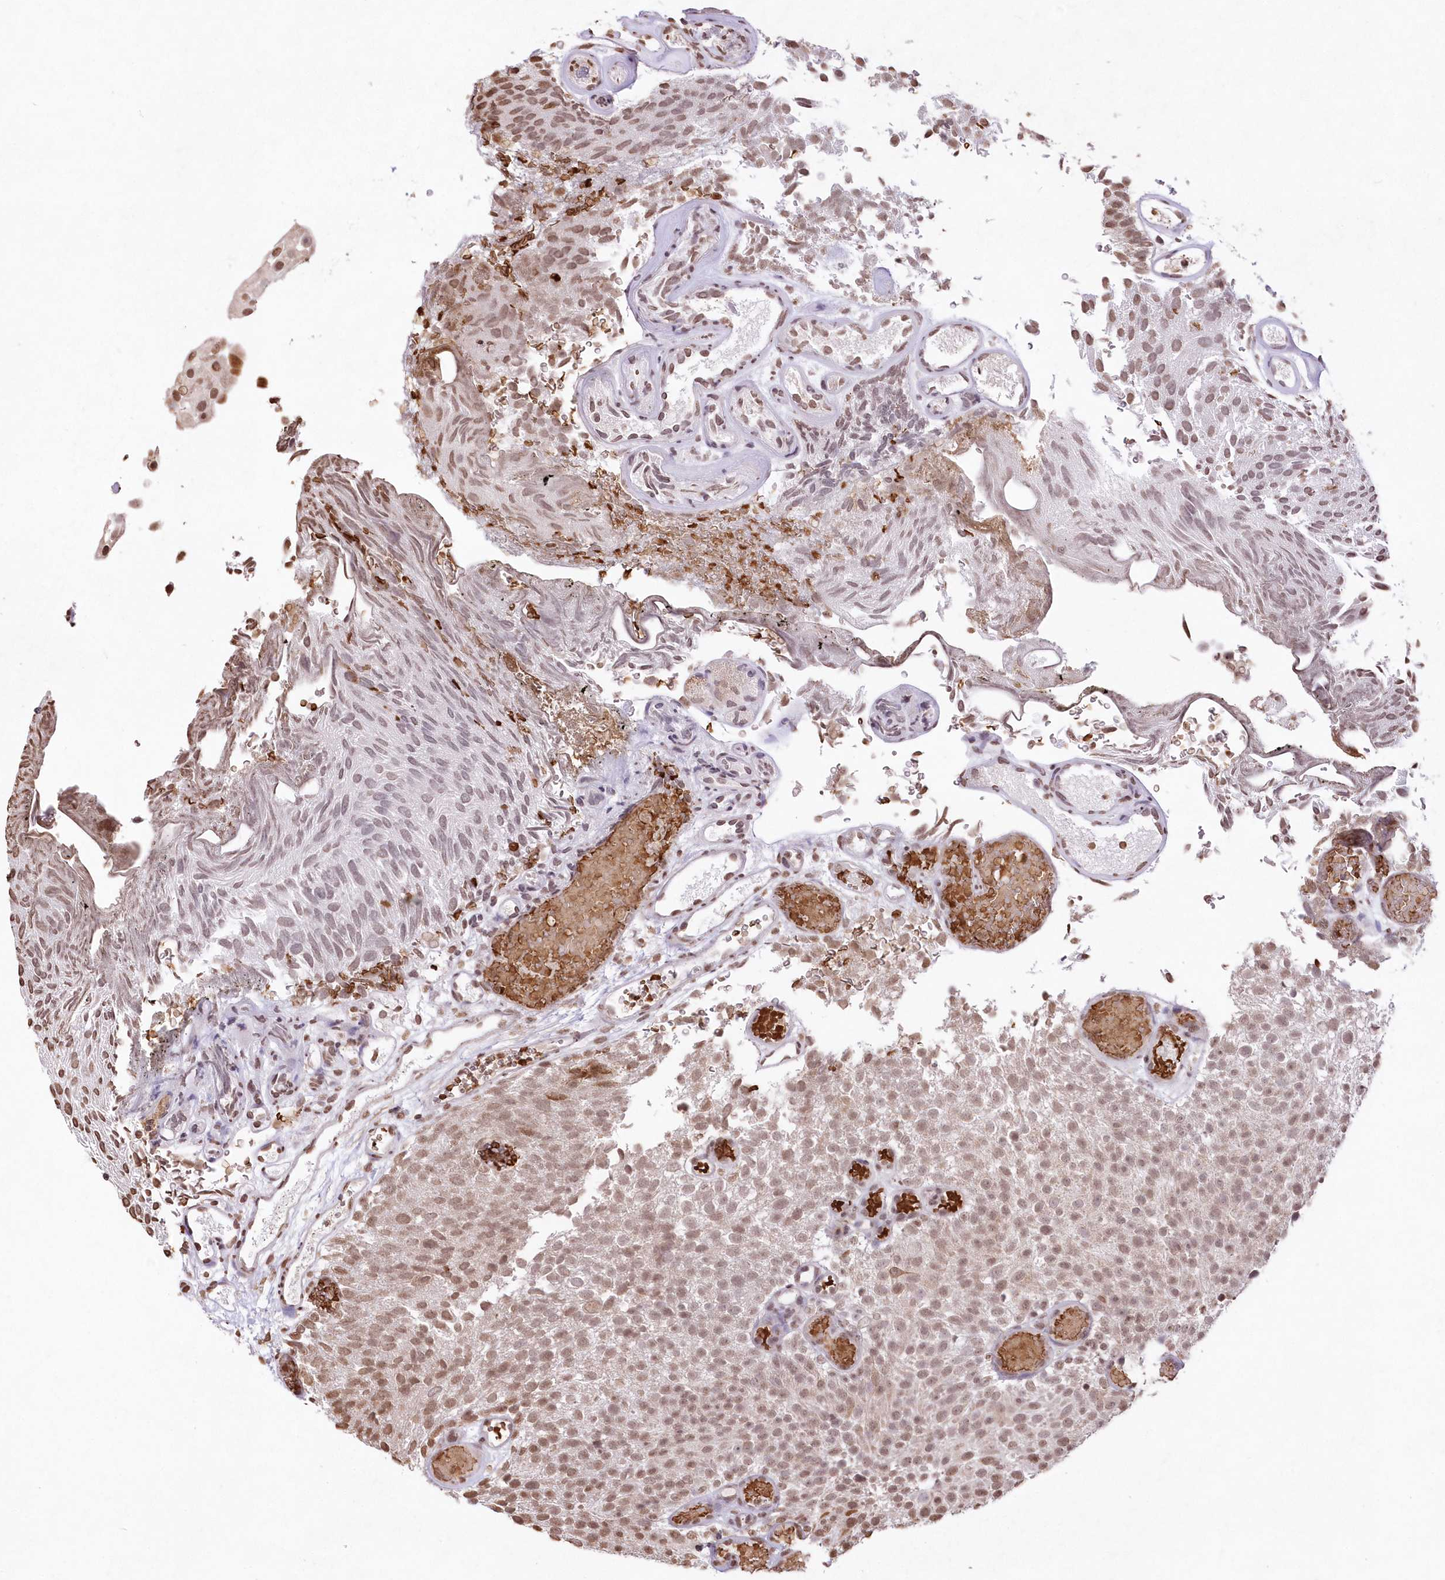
{"staining": {"intensity": "moderate", "quantity": "25%-75%", "location": "nuclear"}, "tissue": "urothelial cancer", "cell_type": "Tumor cells", "image_type": "cancer", "snomed": [{"axis": "morphology", "description": "Urothelial carcinoma, Low grade"}, {"axis": "topography", "description": "Urinary bladder"}], "caption": "Human urothelial cancer stained with a brown dye demonstrates moderate nuclear positive expression in approximately 25%-75% of tumor cells.", "gene": "RBM27", "patient": {"sex": "male", "age": 78}}